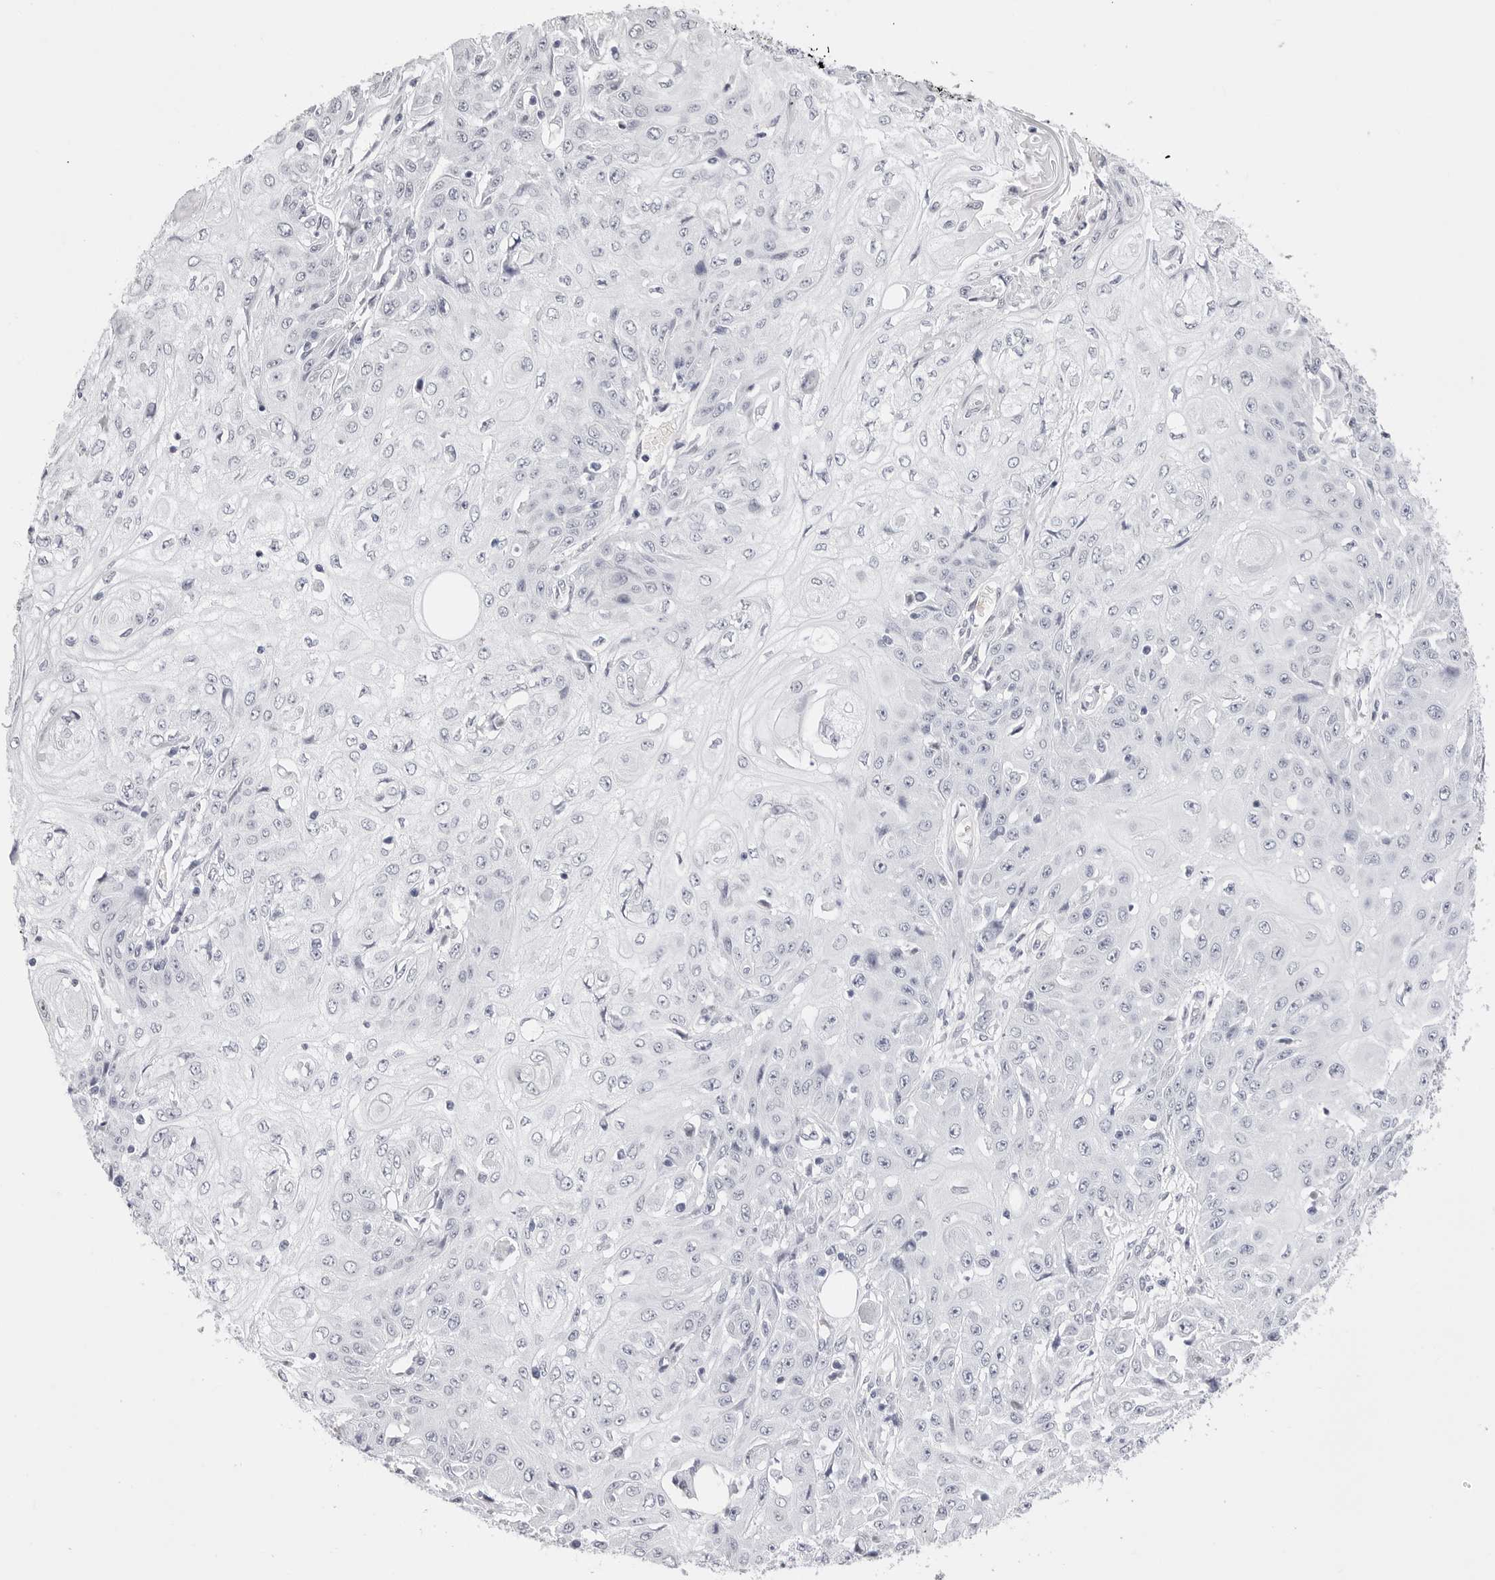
{"staining": {"intensity": "negative", "quantity": "none", "location": "none"}, "tissue": "skin cancer", "cell_type": "Tumor cells", "image_type": "cancer", "snomed": [{"axis": "morphology", "description": "Squamous cell carcinoma, NOS"}, {"axis": "morphology", "description": "Squamous cell carcinoma, metastatic, NOS"}, {"axis": "topography", "description": "Skin"}, {"axis": "topography", "description": "Lymph node"}], "caption": "High magnification brightfield microscopy of skin cancer stained with DAB (3,3'-diaminobenzidine) (brown) and counterstained with hematoxylin (blue): tumor cells show no significant expression.", "gene": "TSSK1B", "patient": {"sex": "male", "age": 75}}